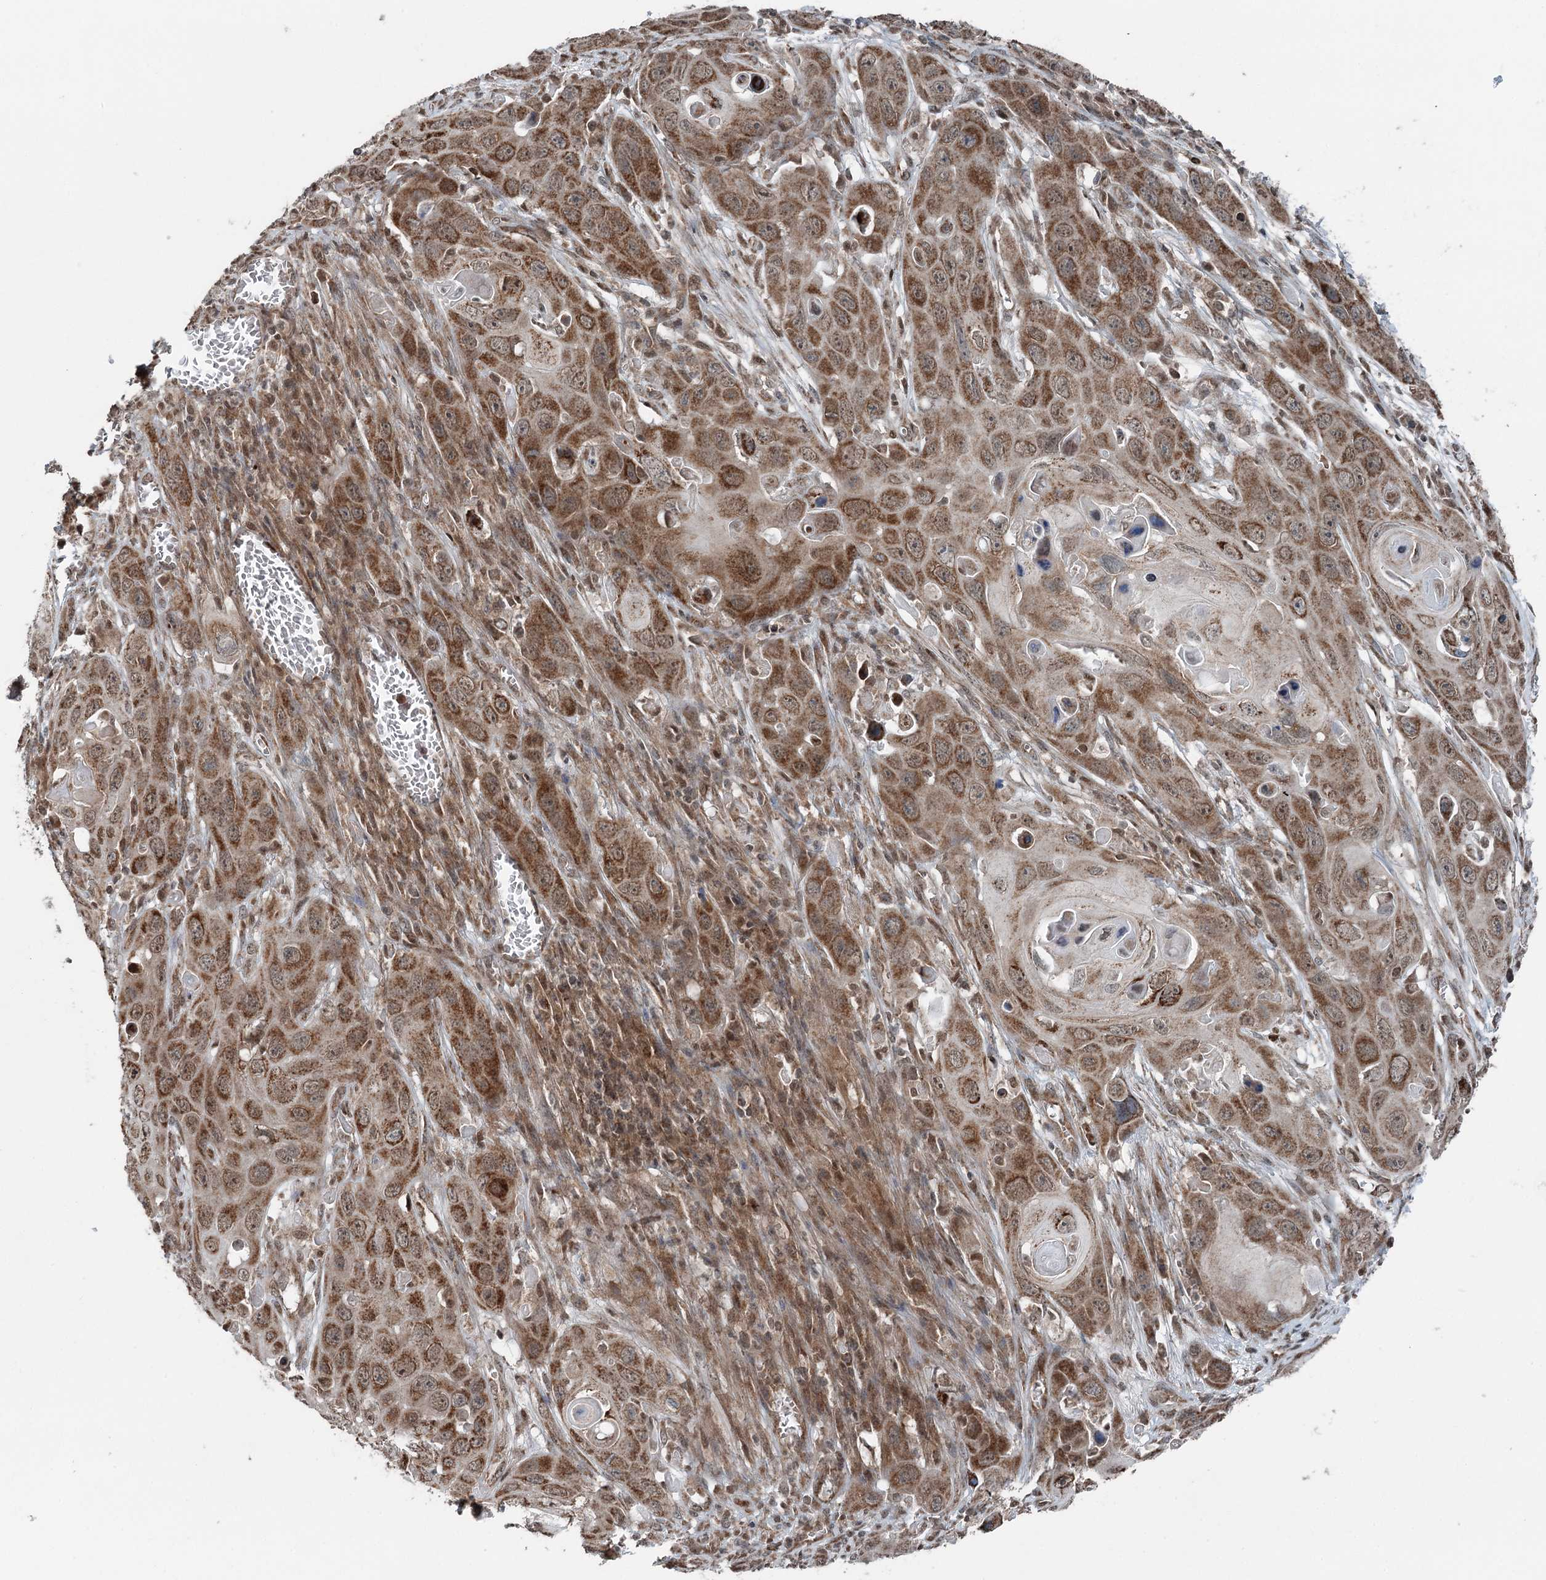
{"staining": {"intensity": "moderate", "quantity": ">75%", "location": "cytoplasmic/membranous,nuclear"}, "tissue": "skin cancer", "cell_type": "Tumor cells", "image_type": "cancer", "snomed": [{"axis": "morphology", "description": "Squamous cell carcinoma, NOS"}, {"axis": "topography", "description": "Skin"}], "caption": "Protein expression analysis of skin cancer (squamous cell carcinoma) exhibits moderate cytoplasmic/membranous and nuclear positivity in approximately >75% of tumor cells.", "gene": "WAPL", "patient": {"sex": "male", "age": 55}}